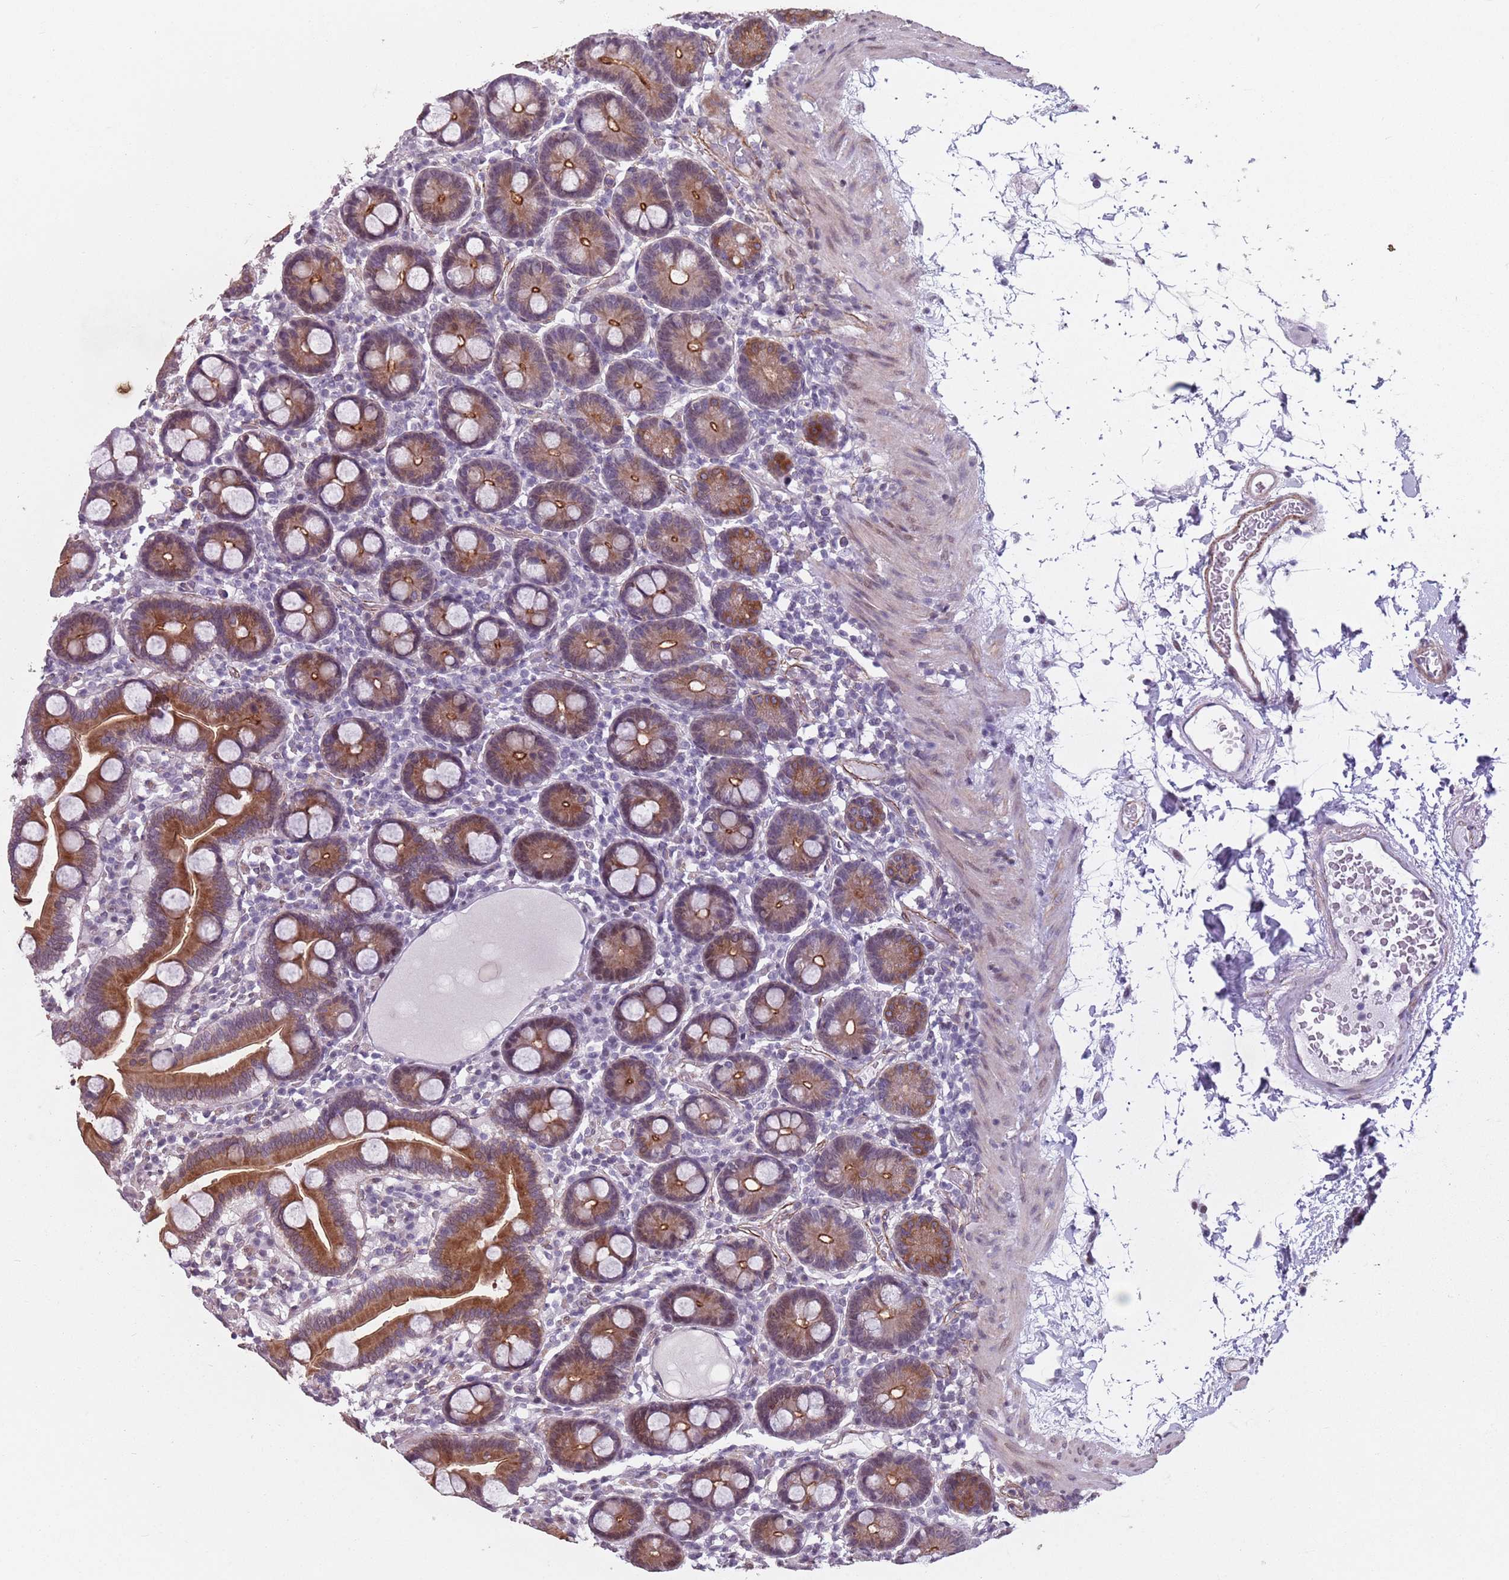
{"staining": {"intensity": "strong", "quantity": ">75%", "location": "cytoplasmic/membranous"}, "tissue": "duodenum", "cell_type": "Glandular cells", "image_type": "normal", "snomed": [{"axis": "morphology", "description": "Normal tissue, NOS"}, {"axis": "topography", "description": "Duodenum"}], "caption": "Immunohistochemistry (IHC) micrograph of unremarkable human duodenum stained for a protein (brown), which reveals high levels of strong cytoplasmic/membranous staining in approximately >75% of glandular cells.", "gene": "TMC4", "patient": {"sex": "male", "age": 55}}